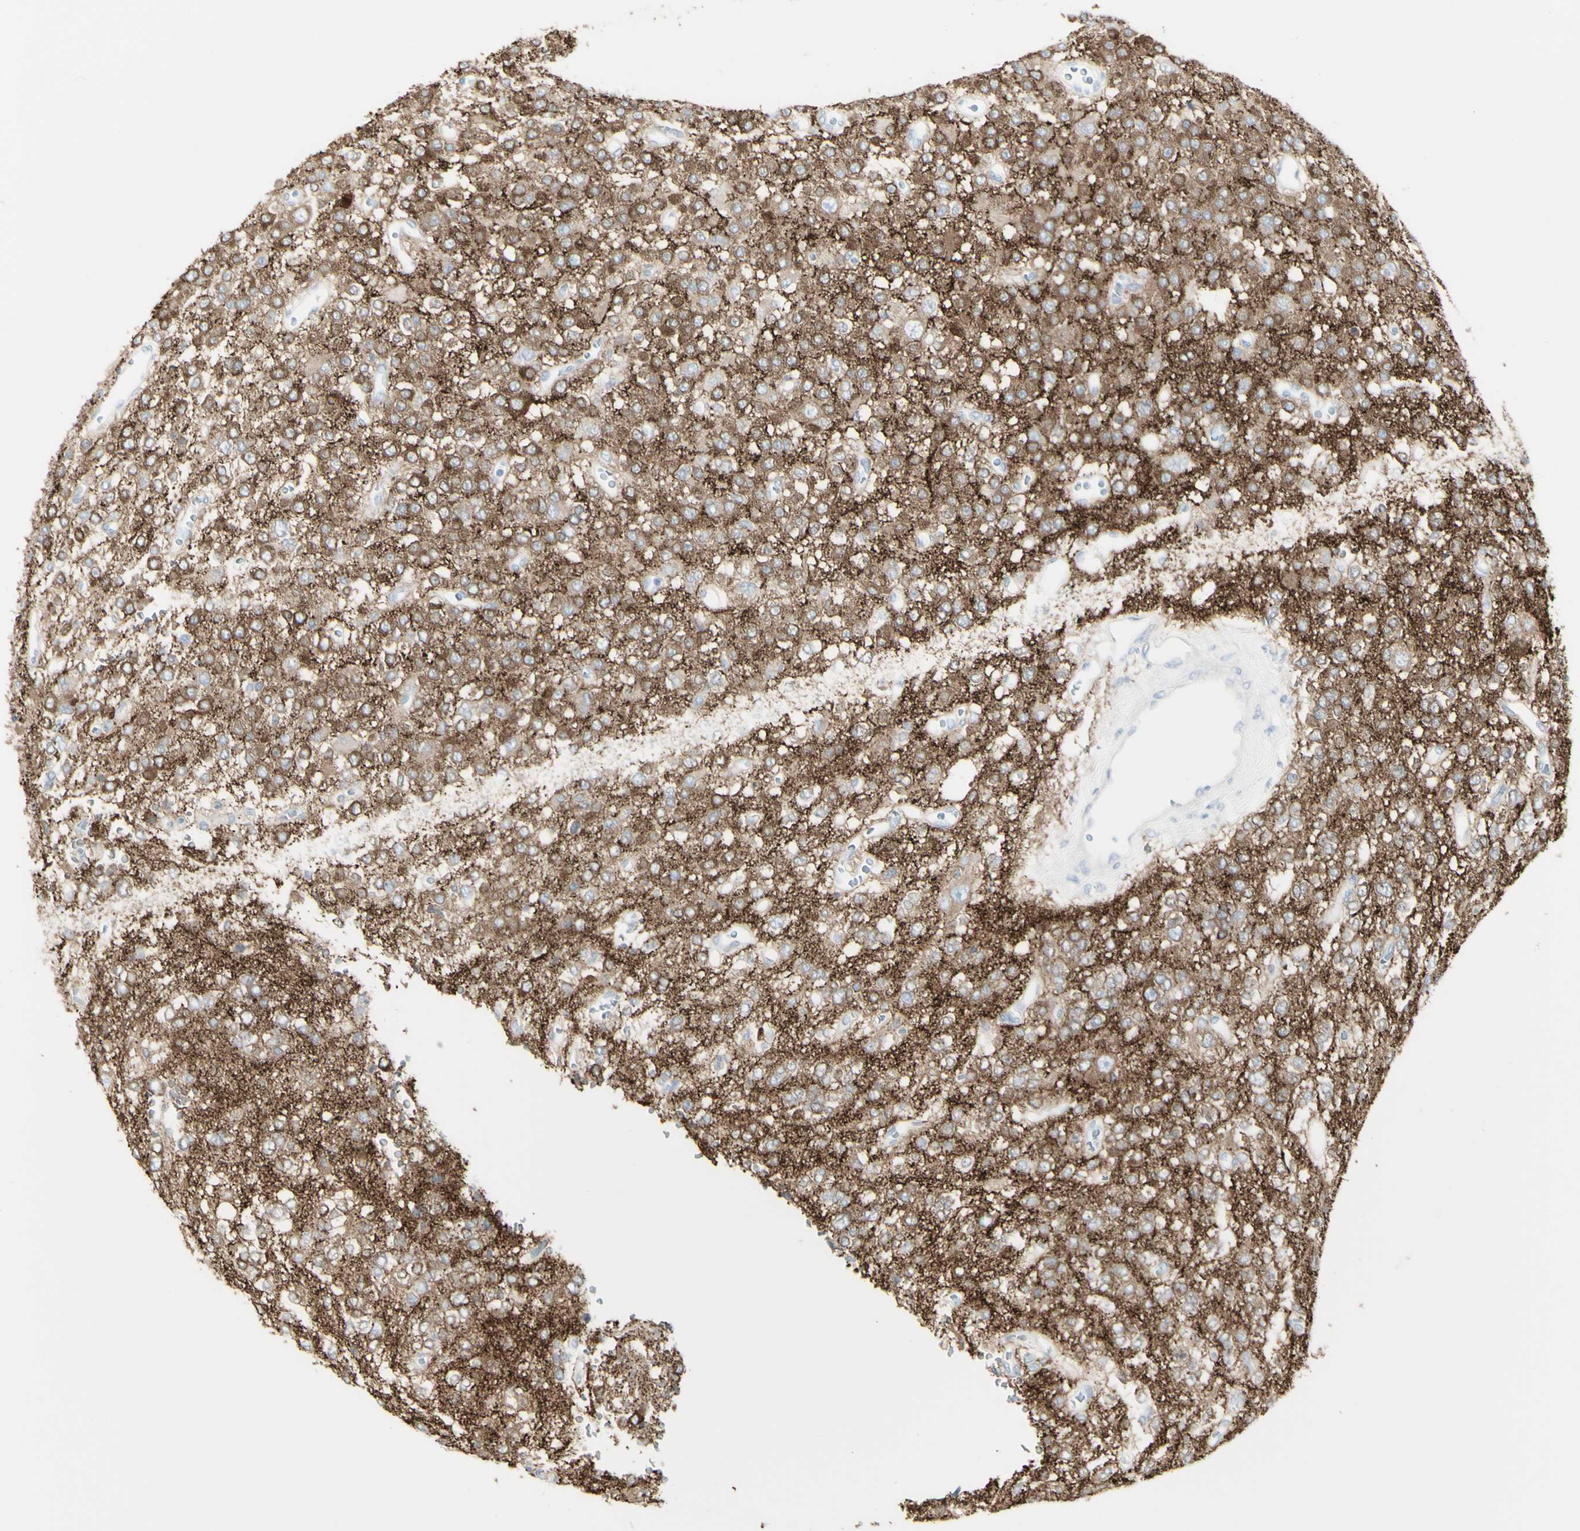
{"staining": {"intensity": "moderate", "quantity": ">75%", "location": "cytoplasmic/membranous"}, "tissue": "glioma", "cell_type": "Tumor cells", "image_type": "cancer", "snomed": [{"axis": "morphology", "description": "Glioma, malignant, Low grade"}, {"axis": "topography", "description": "Brain"}], "caption": "A micrograph showing moderate cytoplasmic/membranous expression in approximately >75% of tumor cells in malignant glioma (low-grade), as visualized by brown immunohistochemical staining.", "gene": "ENSG00000198211", "patient": {"sex": "male", "age": 38}}